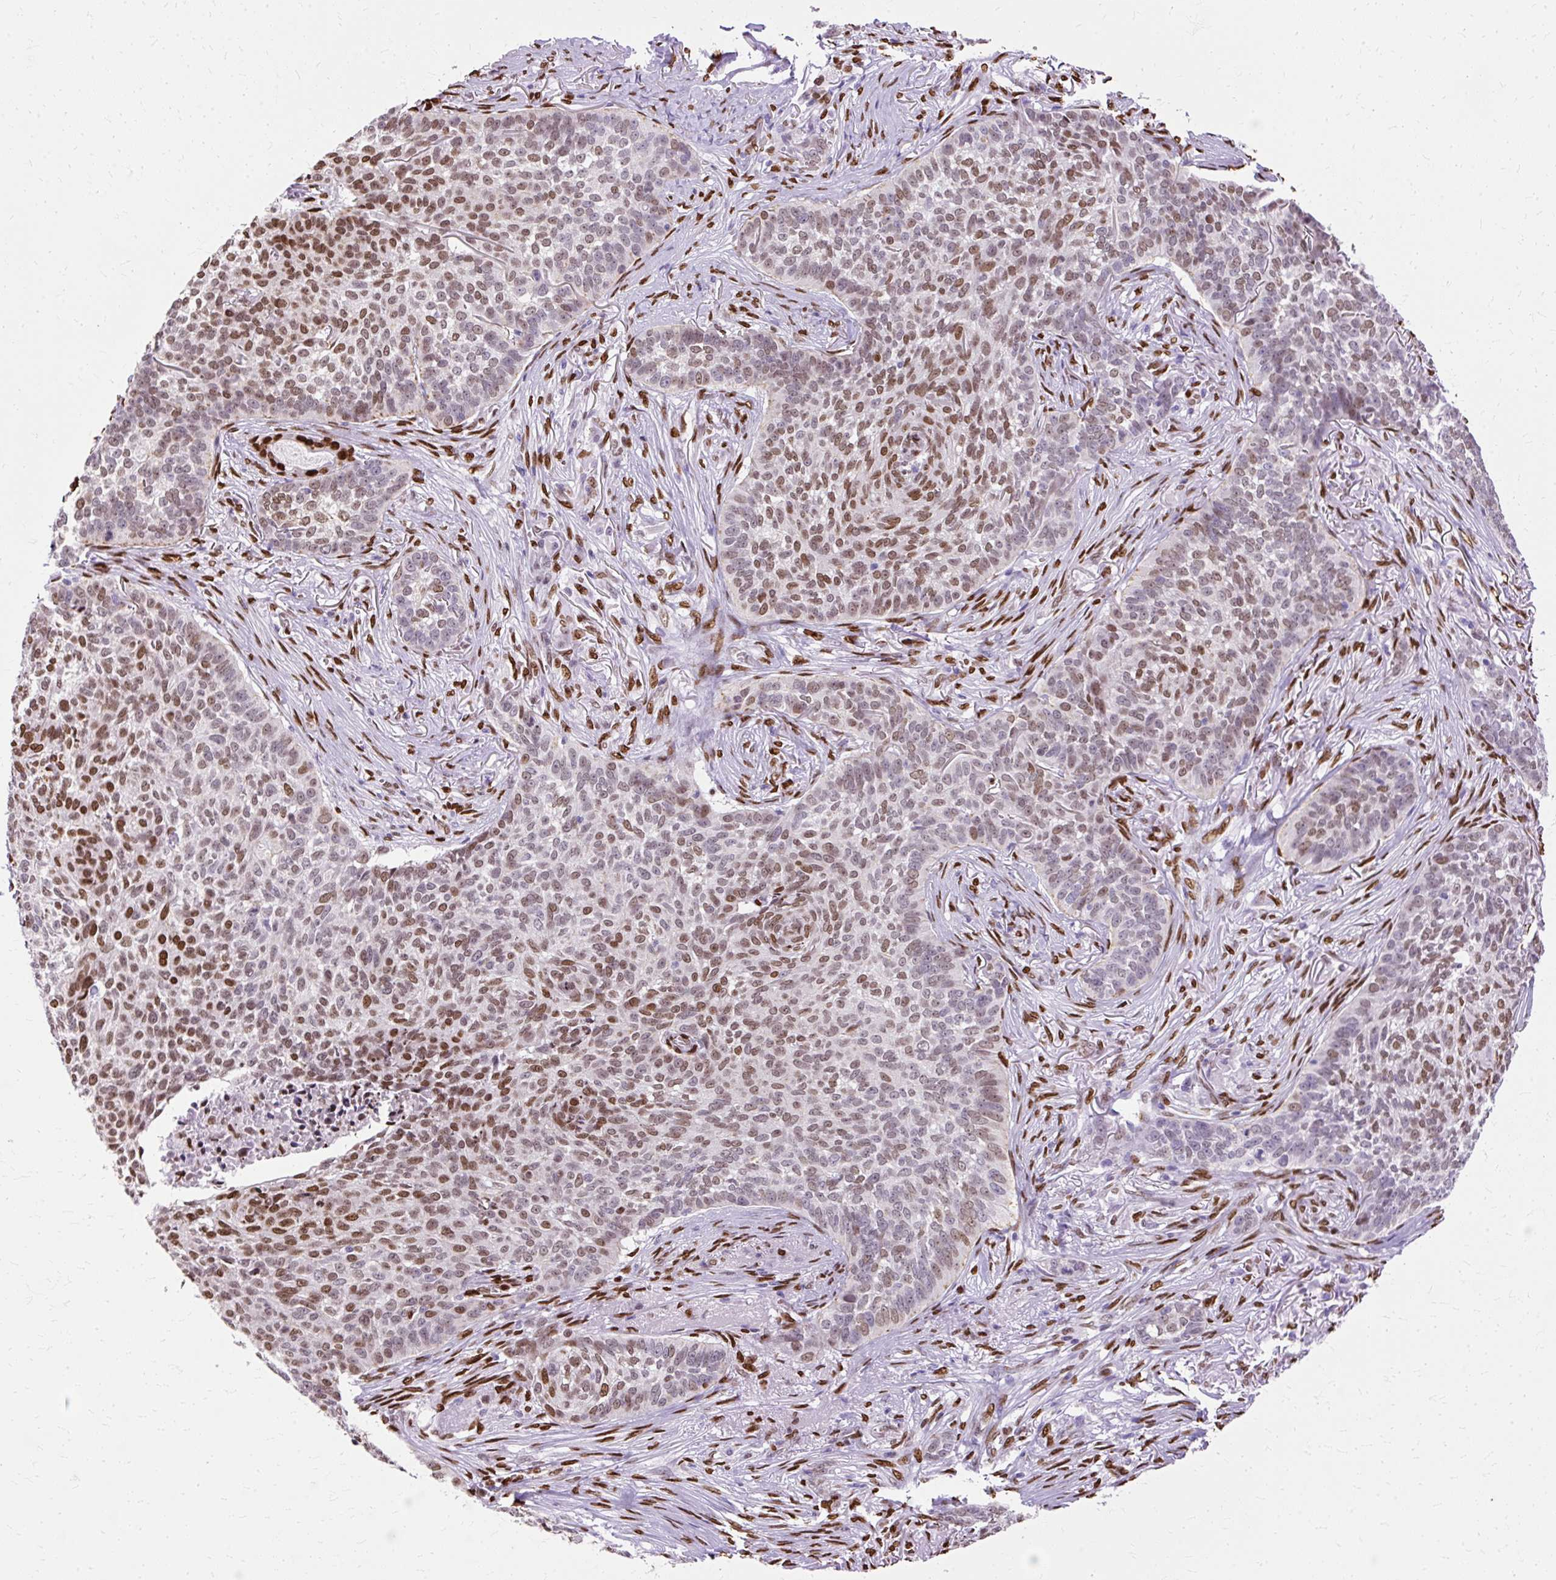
{"staining": {"intensity": "moderate", "quantity": ">75%", "location": "nuclear"}, "tissue": "skin cancer", "cell_type": "Tumor cells", "image_type": "cancer", "snomed": [{"axis": "morphology", "description": "Basal cell carcinoma"}, {"axis": "topography", "description": "Skin"}], "caption": "Moderate nuclear protein positivity is appreciated in about >75% of tumor cells in basal cell carcinoma (skin).", "gene": "TMEM184C", "patient": {"sex": "male", "age": 85}}